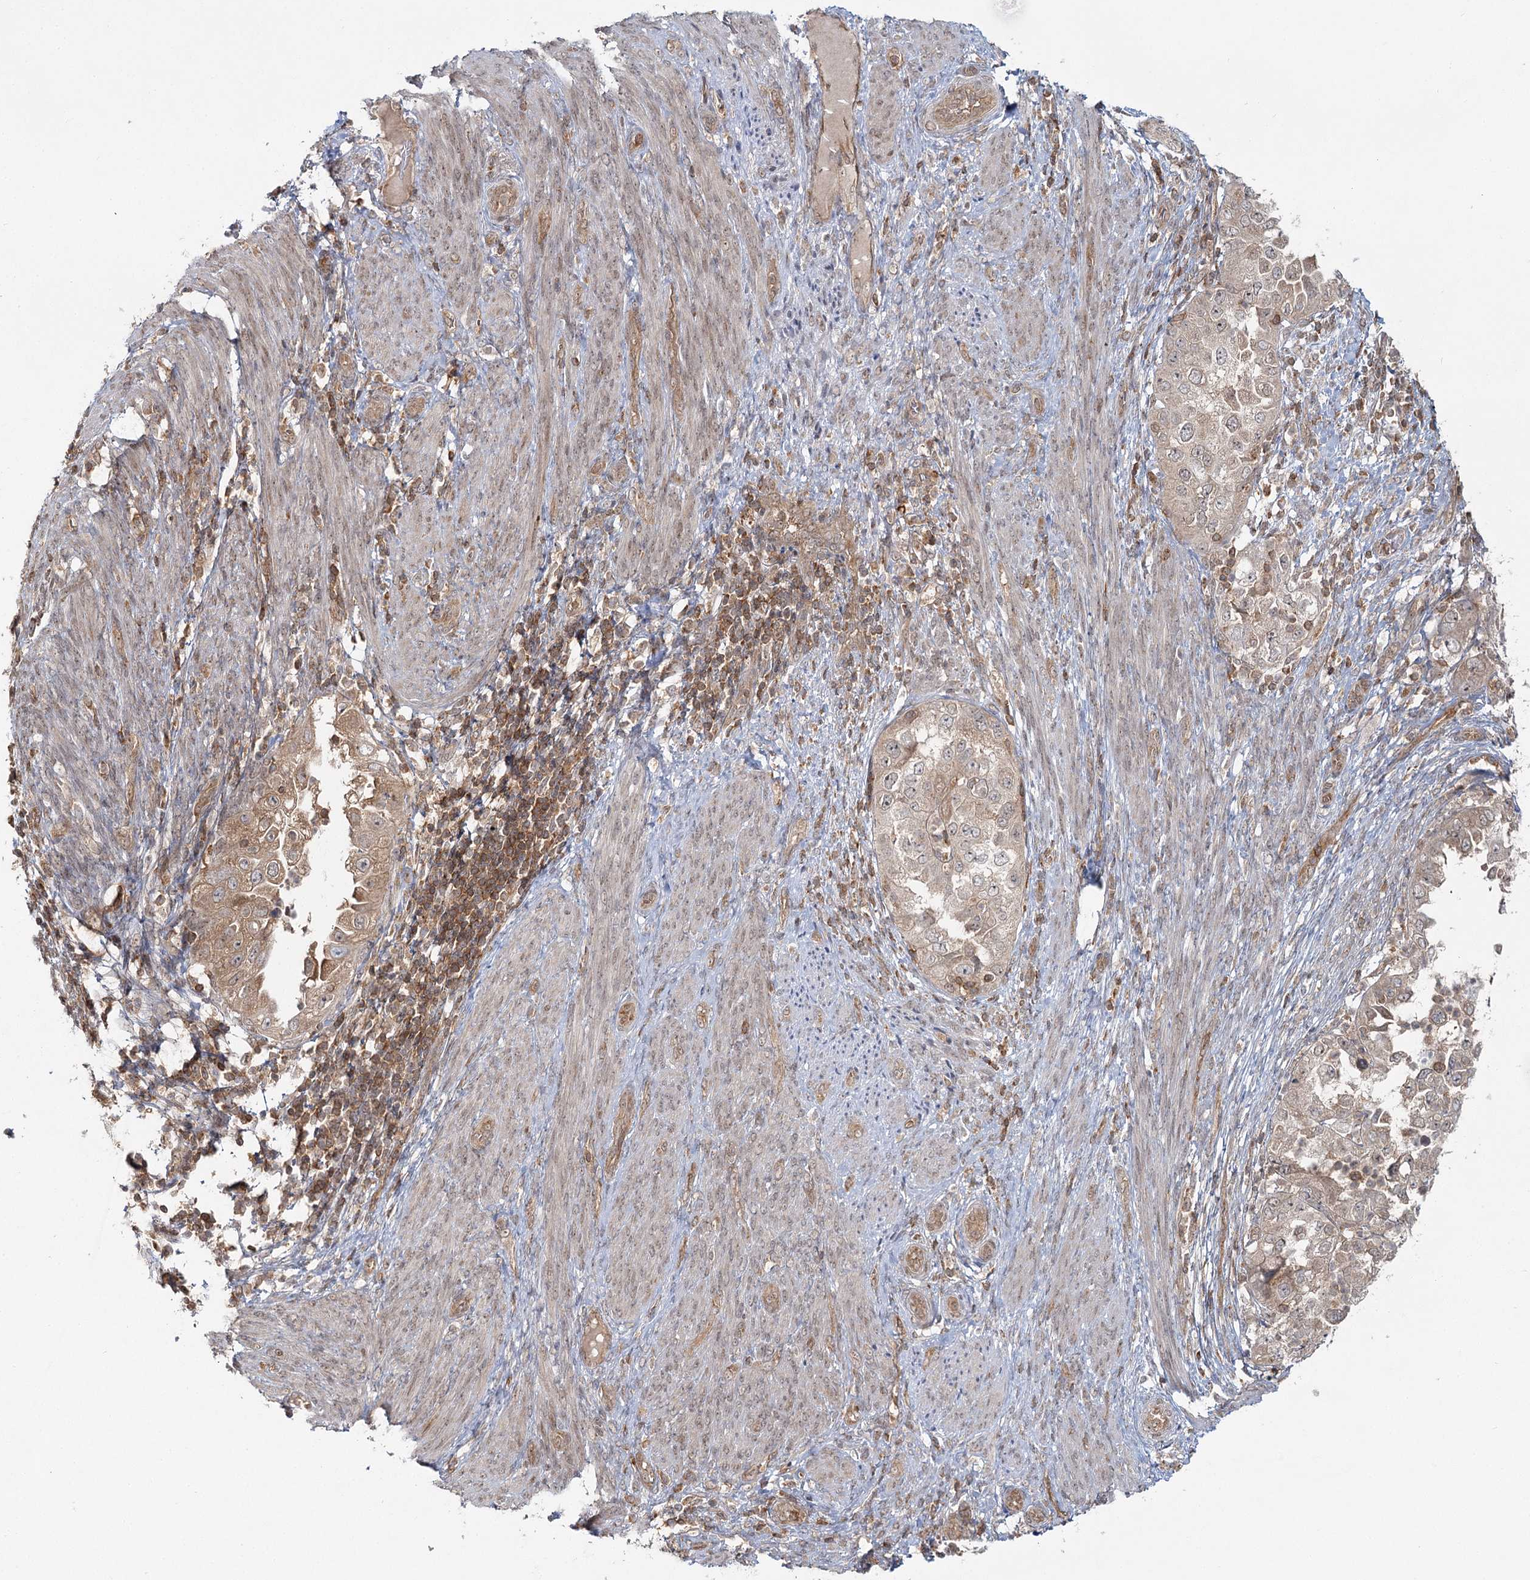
{"staining": {"intensity": "moderate", "quantity": "25%-75%", "location": "cytoplasmic/membranous"}, "tissue": "endometrial cancer", "cell_type": "Tumor cells", "image_type": "cancer", "snomed": [{"axis": "morphology", "description": "Adenocarcinoma, NOS"}, {"axis": "topography", "description": "Endometrium"}], "caption": "Adenocarcinoma (endometrial) stained for a protein (brown) reveals moderate cytoplasmic/membranous positive staining in about 25%-75% of tumor cells.", "gene": "FAM120B", "patient": {"sex": "female", "age": 85}}